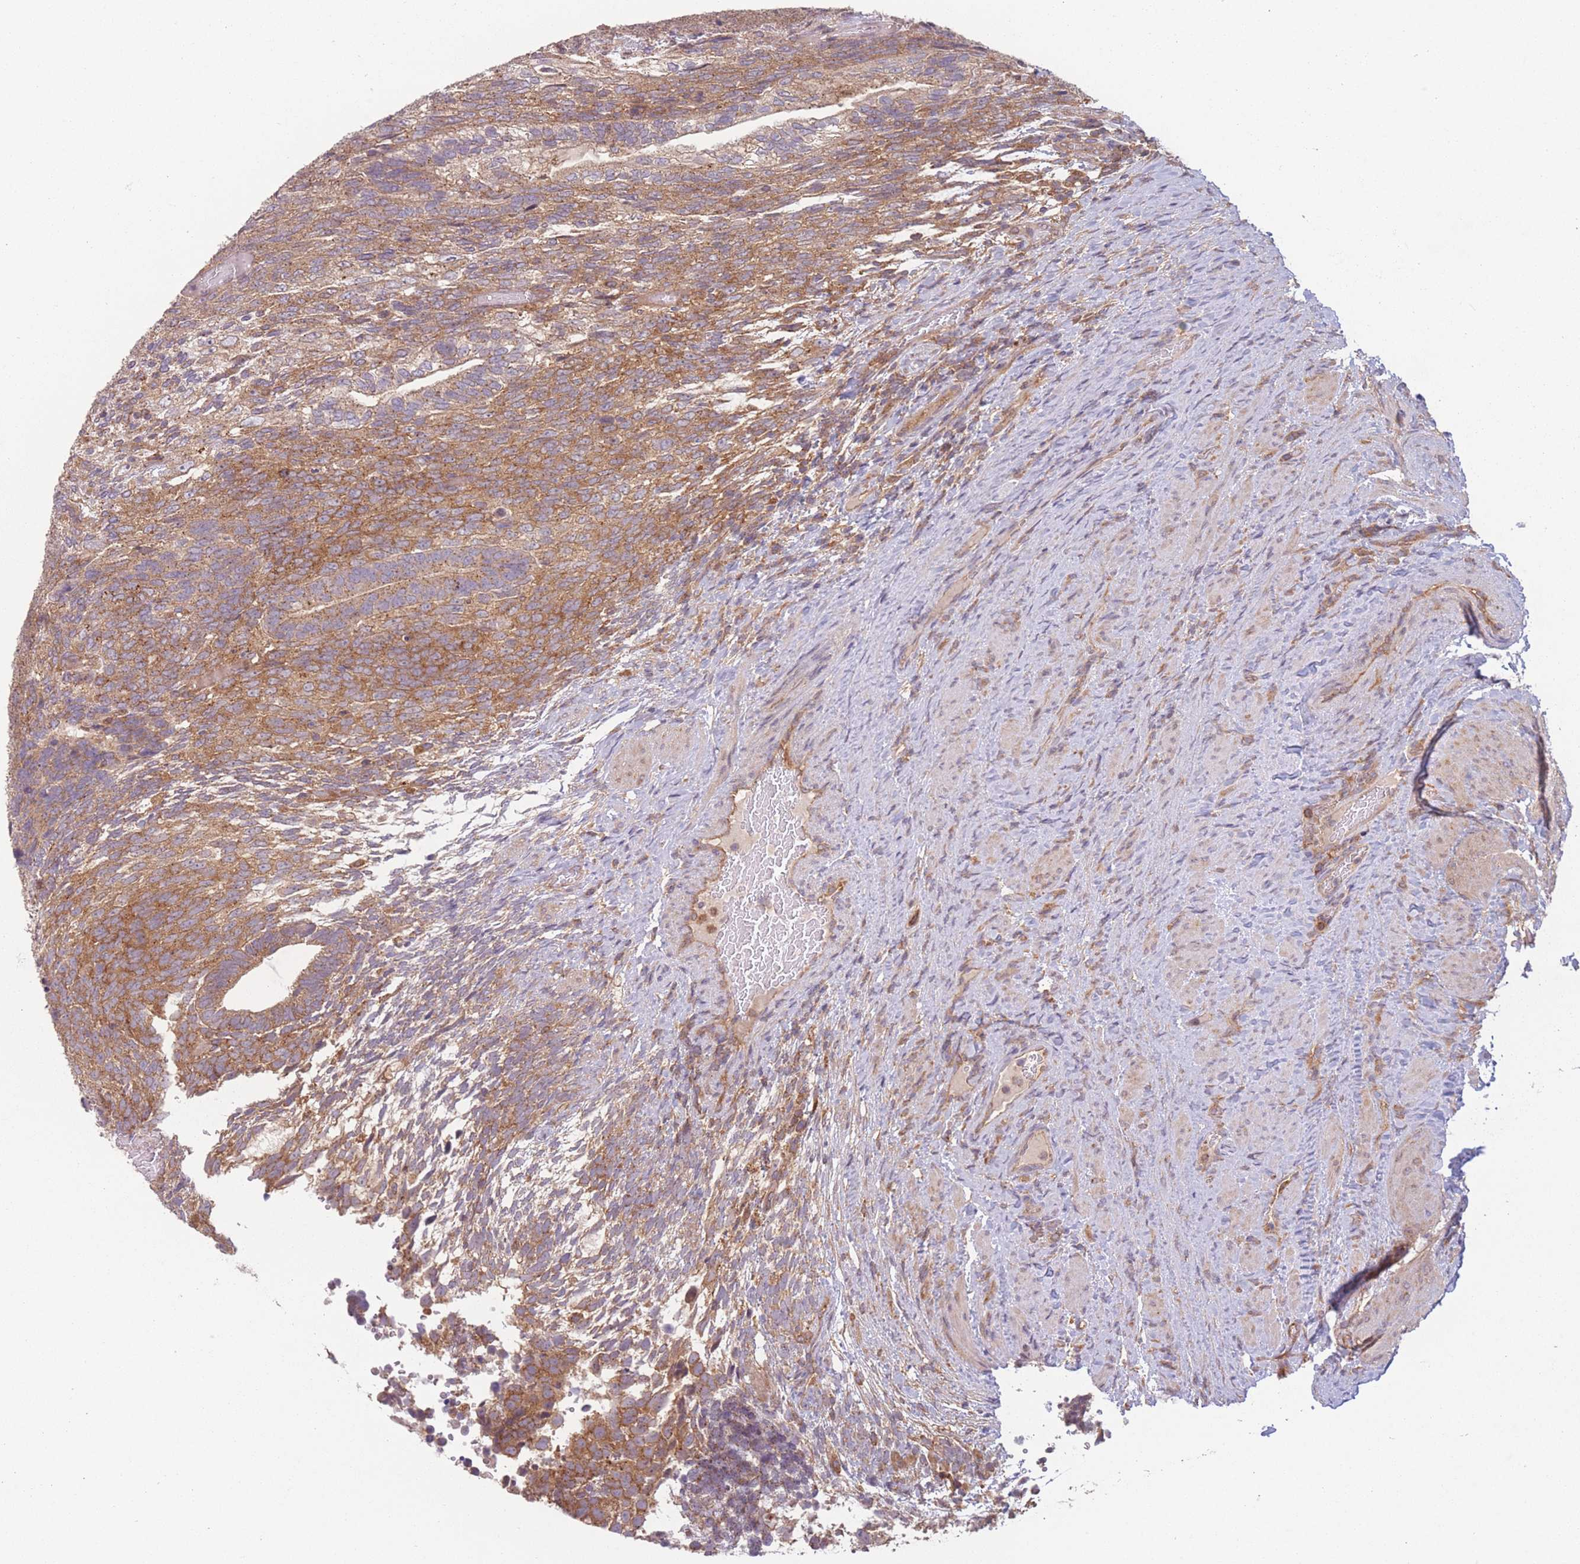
{"staining": {"intensity": "moderate", "quantity": ">75%", "location": "cytoplasmic/membranous"}, "tissue": "testis cancer", "cell_type": "Tumor cells", "image_type": "cancer", "snomed": [{"axis": "morphology", "description": "Carcinoma, Embryonal, NOS"}, {"axis": "topography", "description": "Testis"}], "caption": "This is an image of immunohistochemistry (IHC) staining of testis embryonal carcinoma, which shows moderate positivity in the cytoplasmic/membranous of tumor cells.", "gene": "WASHC2A", "patient": {"sex": "male", "age": 23}}